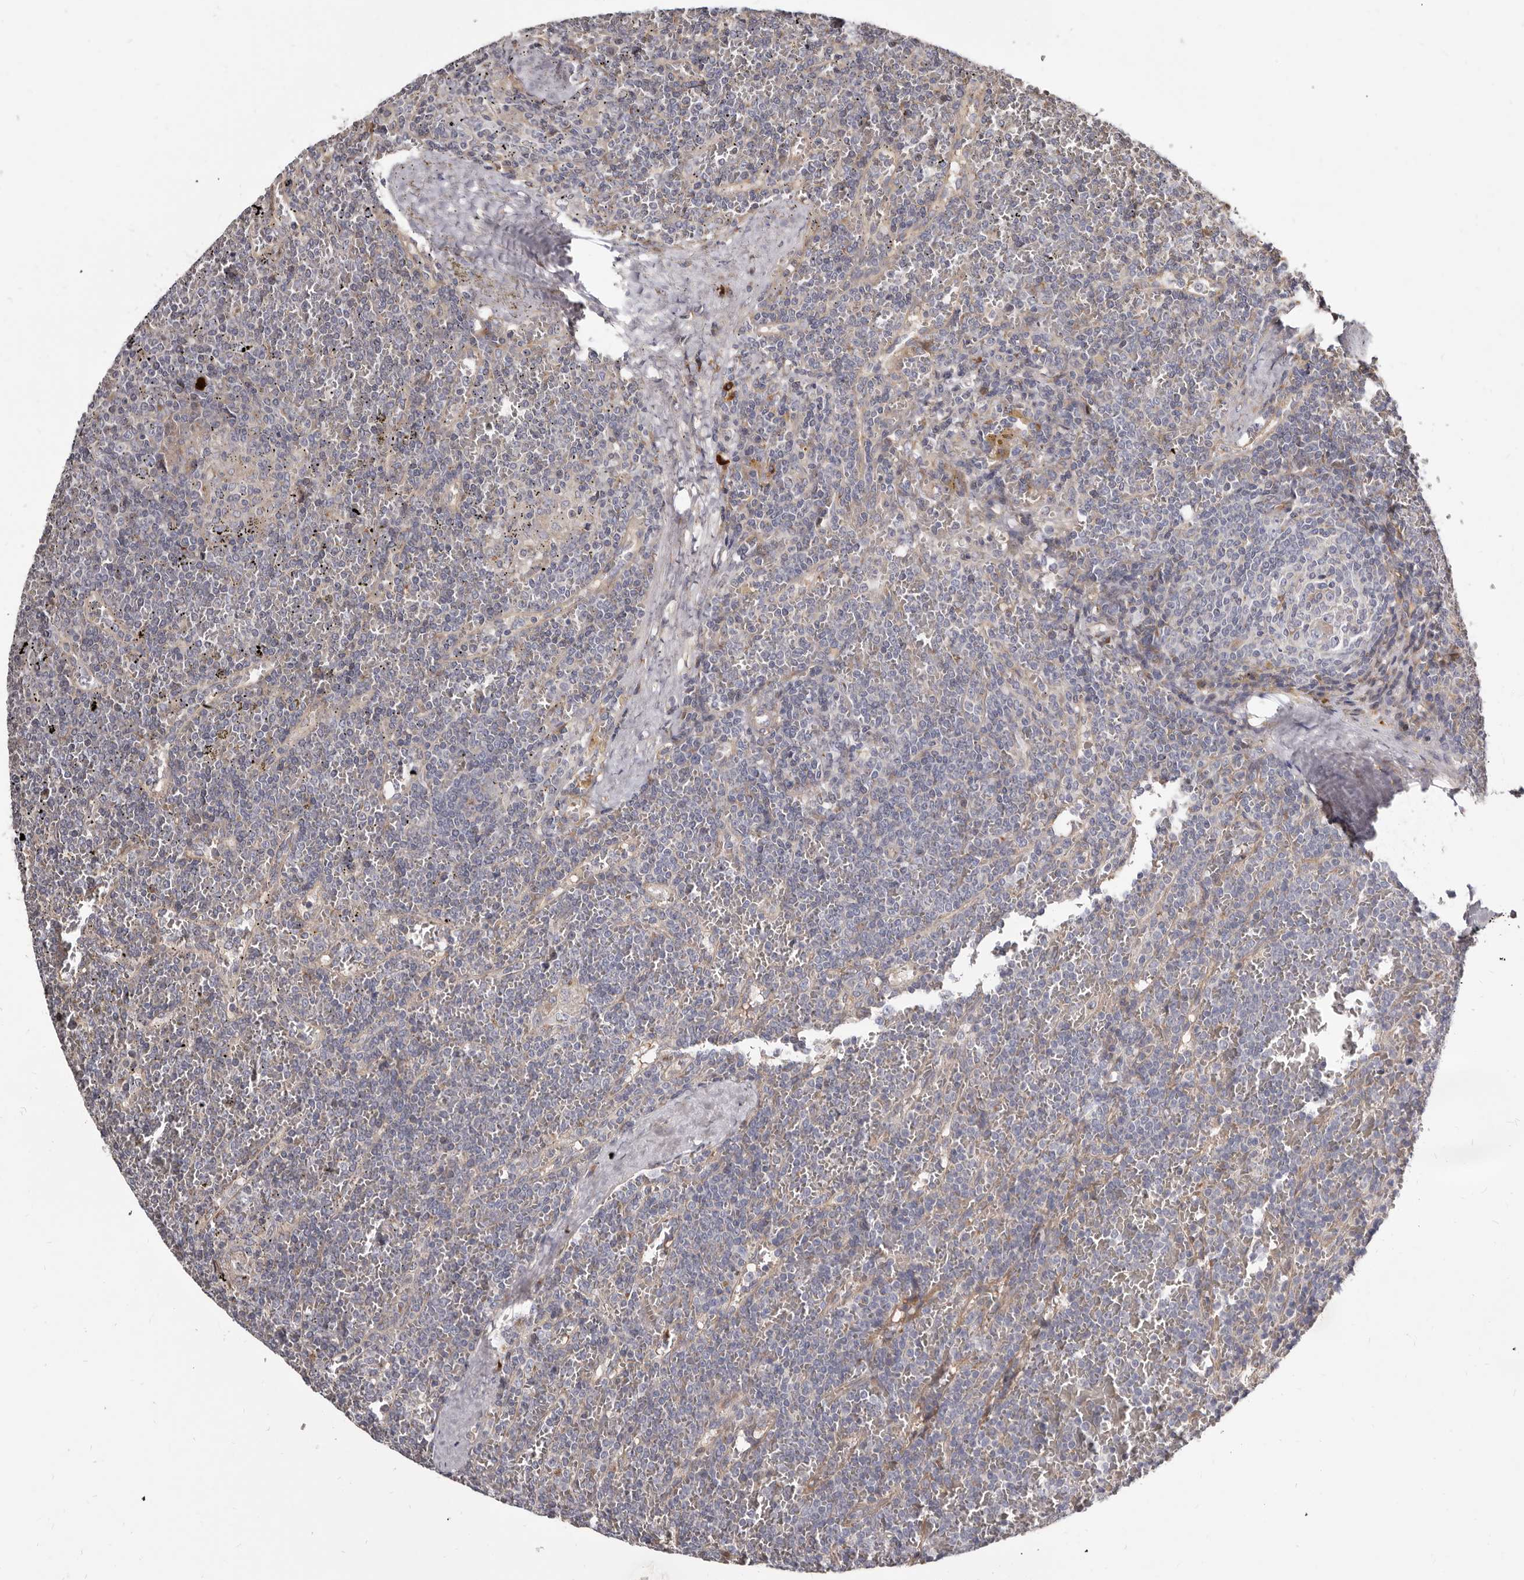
{"staining": {"intensity": "negative", "quantity": "none", "location": "none"}, "tissue": "lymphoma", "cell_type": "Tumor cells", "image_type": "cancer", "snomed": [{"axis": "morphology", "description": "Malignant lymphoma, non-Hodgkin's type, Low grade"}, {"axis": "topography", "description": "Spleen"}], "caption": "Low-grade malignant lymphoma, non-Hodgkin's type was stained to show a protein in brown. There is no significant positivity in tumor cells.", "gene": "ASIC5", "patient": {"sex": "female", "age": 19}}